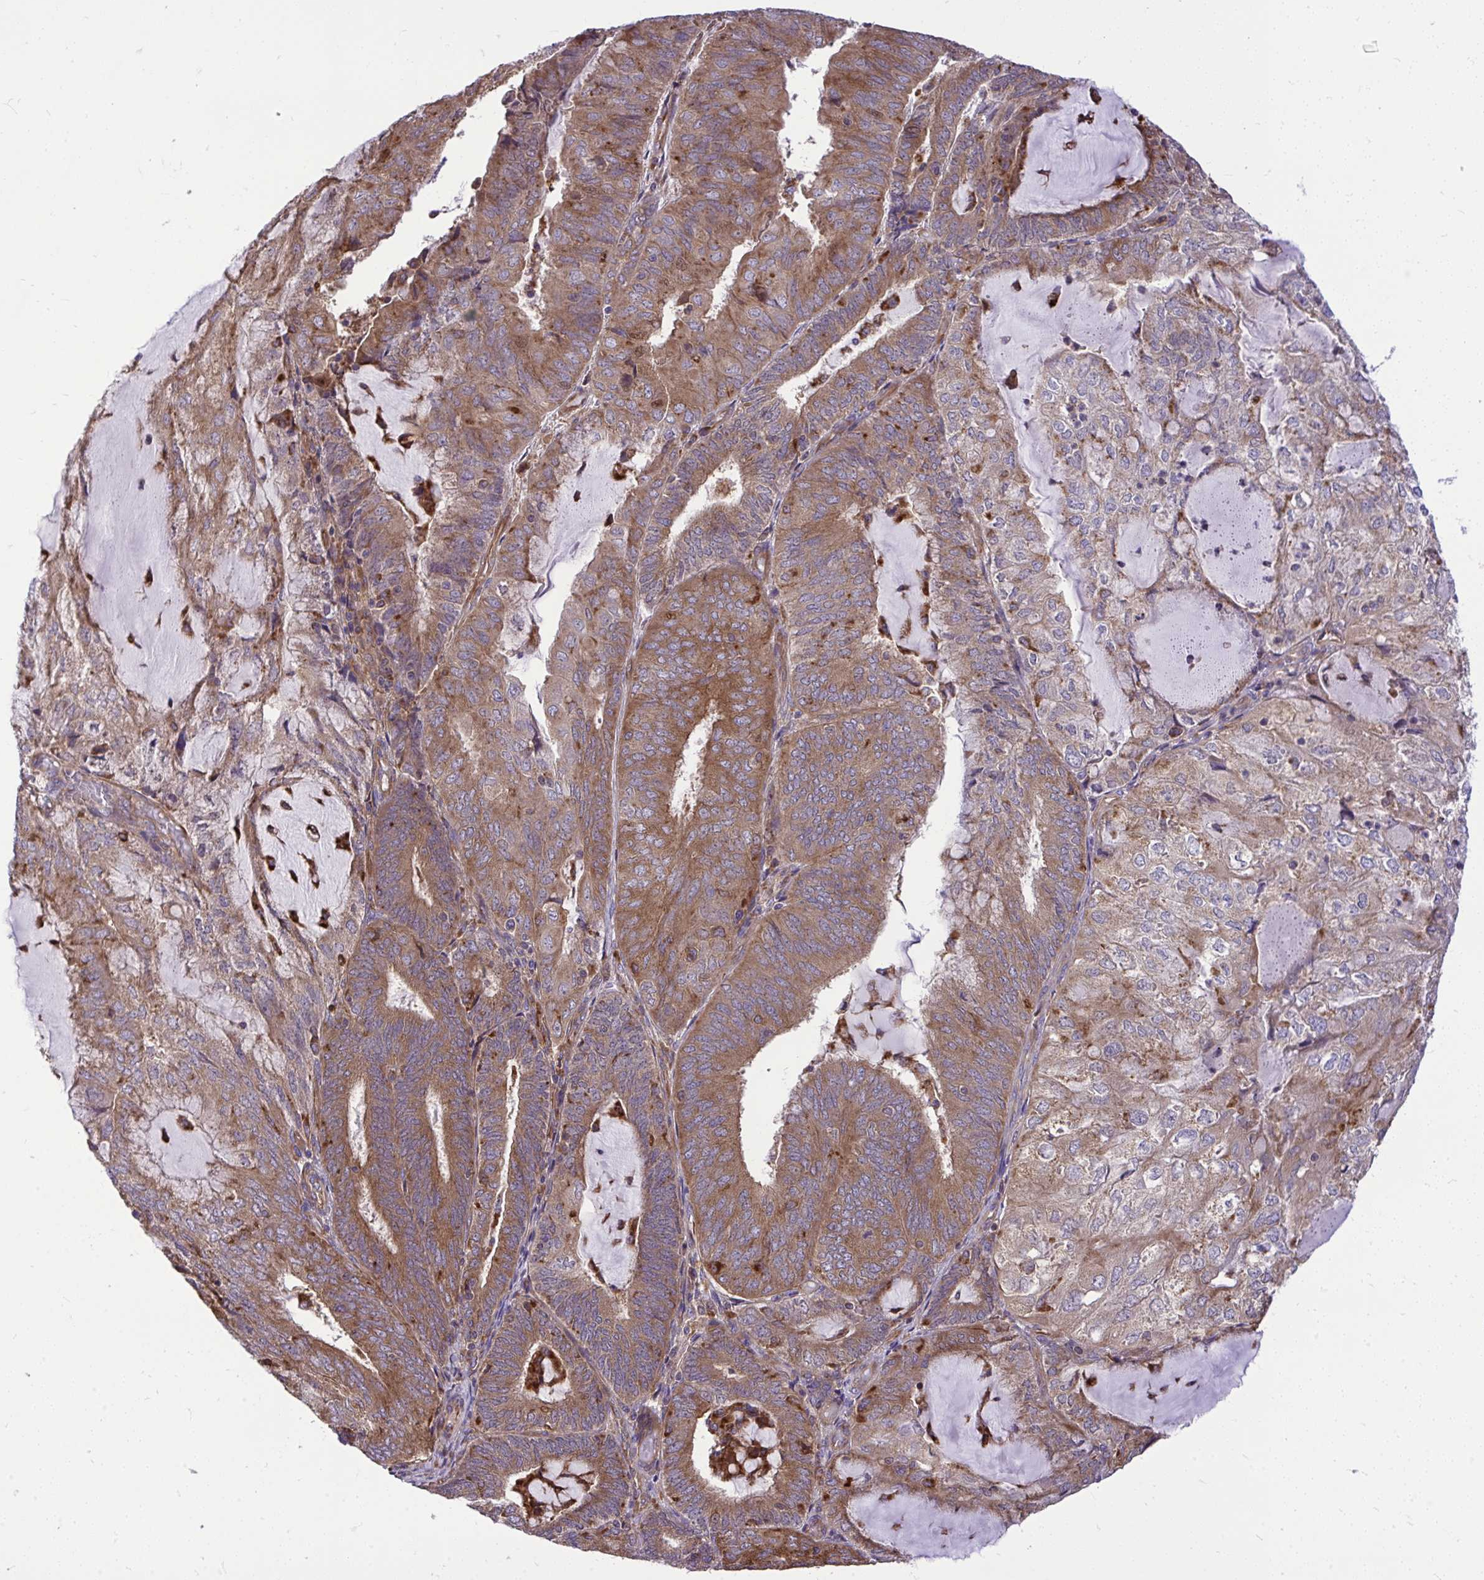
{"staining": {"intensity": "moderate", "quantity": ">75%", "location": "cytoplasmic/membranous"}, "tissue": "endometrial cancer", "cell_type": "Tumor cells", "image_type": "cancer", "snomed": [{"axis": "morphology", "description": "Adenocarcinoma, NOS"}, {"axis": "topography", "description": "Endometrium"}], "caption": "Immunohistochemistry (IHC) (DAB (3,3'-diaminobenzidine)) staining of endometrial cancer exhibits moderate cytoplasmic/membranous protein positivity in approximately >75% of tumor cells.", "gene": "PAIP2", "patient": {"sex": "female", "age": 81}}